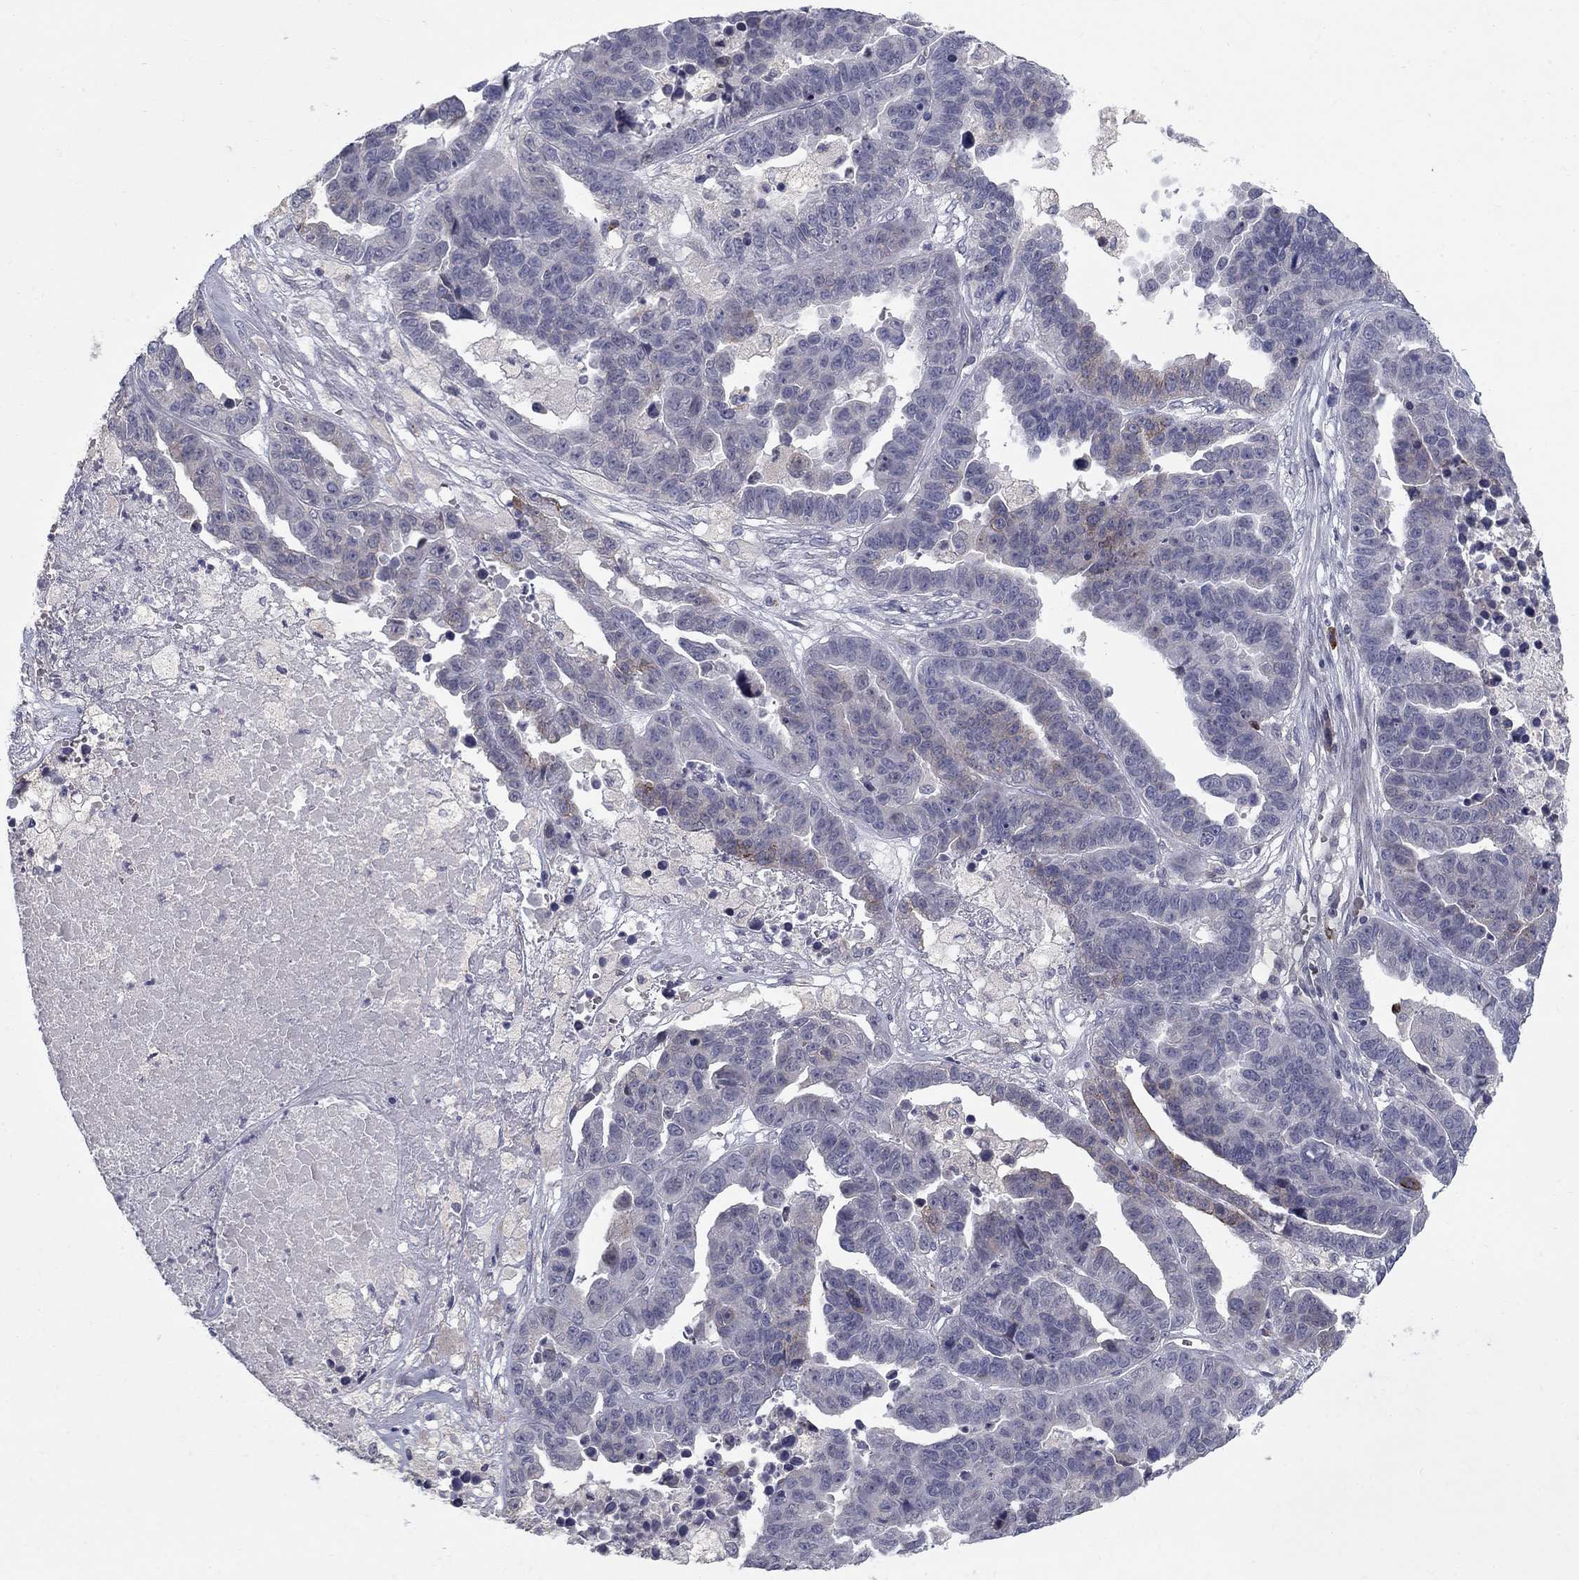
{"staining": {"intensity": "weak", "quantity": "<25%", "location": "cytoplasmic/membranous"}, "tissue": "ovarian cancer", "cell_type": "Tumor cells", "image_type": "cancer", "snomed": [{"axis": "morphology", "description": "Cystadenocarcinoma, serous, NOS"}, {"axis": "topography", "description": "Ovary"}], "caption": "The histopathology image displays no staining of tumor cells in ovarian cancer (serous cystadenocarcinoma).", "gene": "NTRK2", "patient": {"sex": "female", "age": 87}}